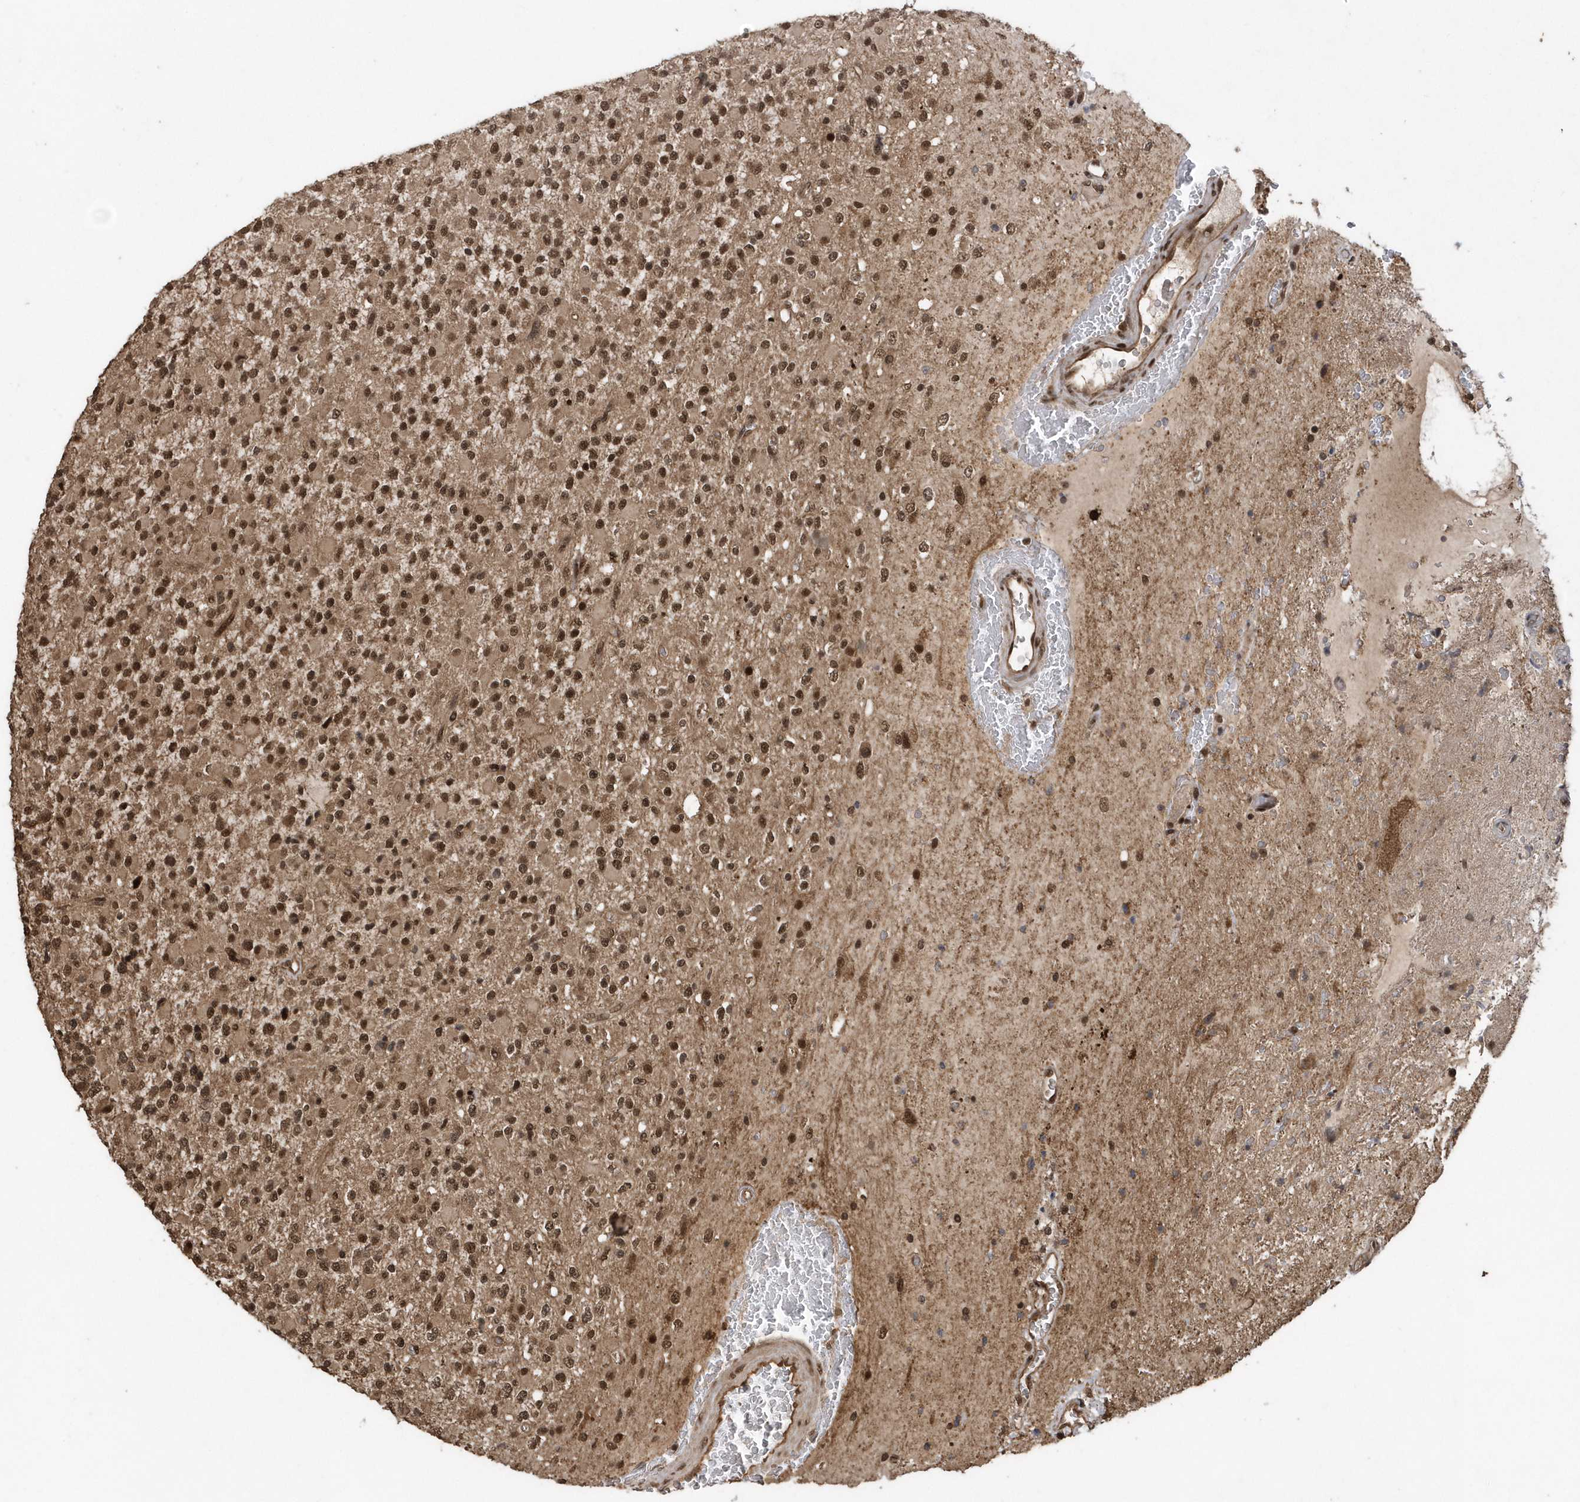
{"staining": {"intensity": "moderate", "quantity": ">75%", "location": "cytoplasmic/membranous,nuclear"}, "tissue": "glioma", "cell_type": "Tumor cells", "image_type": "cancer", "snomed": [{"axis": "morphology", "description": "Glioma, malignant, High grade"}, {"axis": "topography", "description": "Brain"}], "caption": "Protein analysis of glioma tissue displays moderate cytoplasmic/membranous and nuclear expression in approximately >75% of tumor cells. (DAB (3,3'-diaminobenzidine) = brown stain, brightfield microscopy at high magnification).", "gene": "INTS12", "patient": {"sex": "male", "age": 34}}